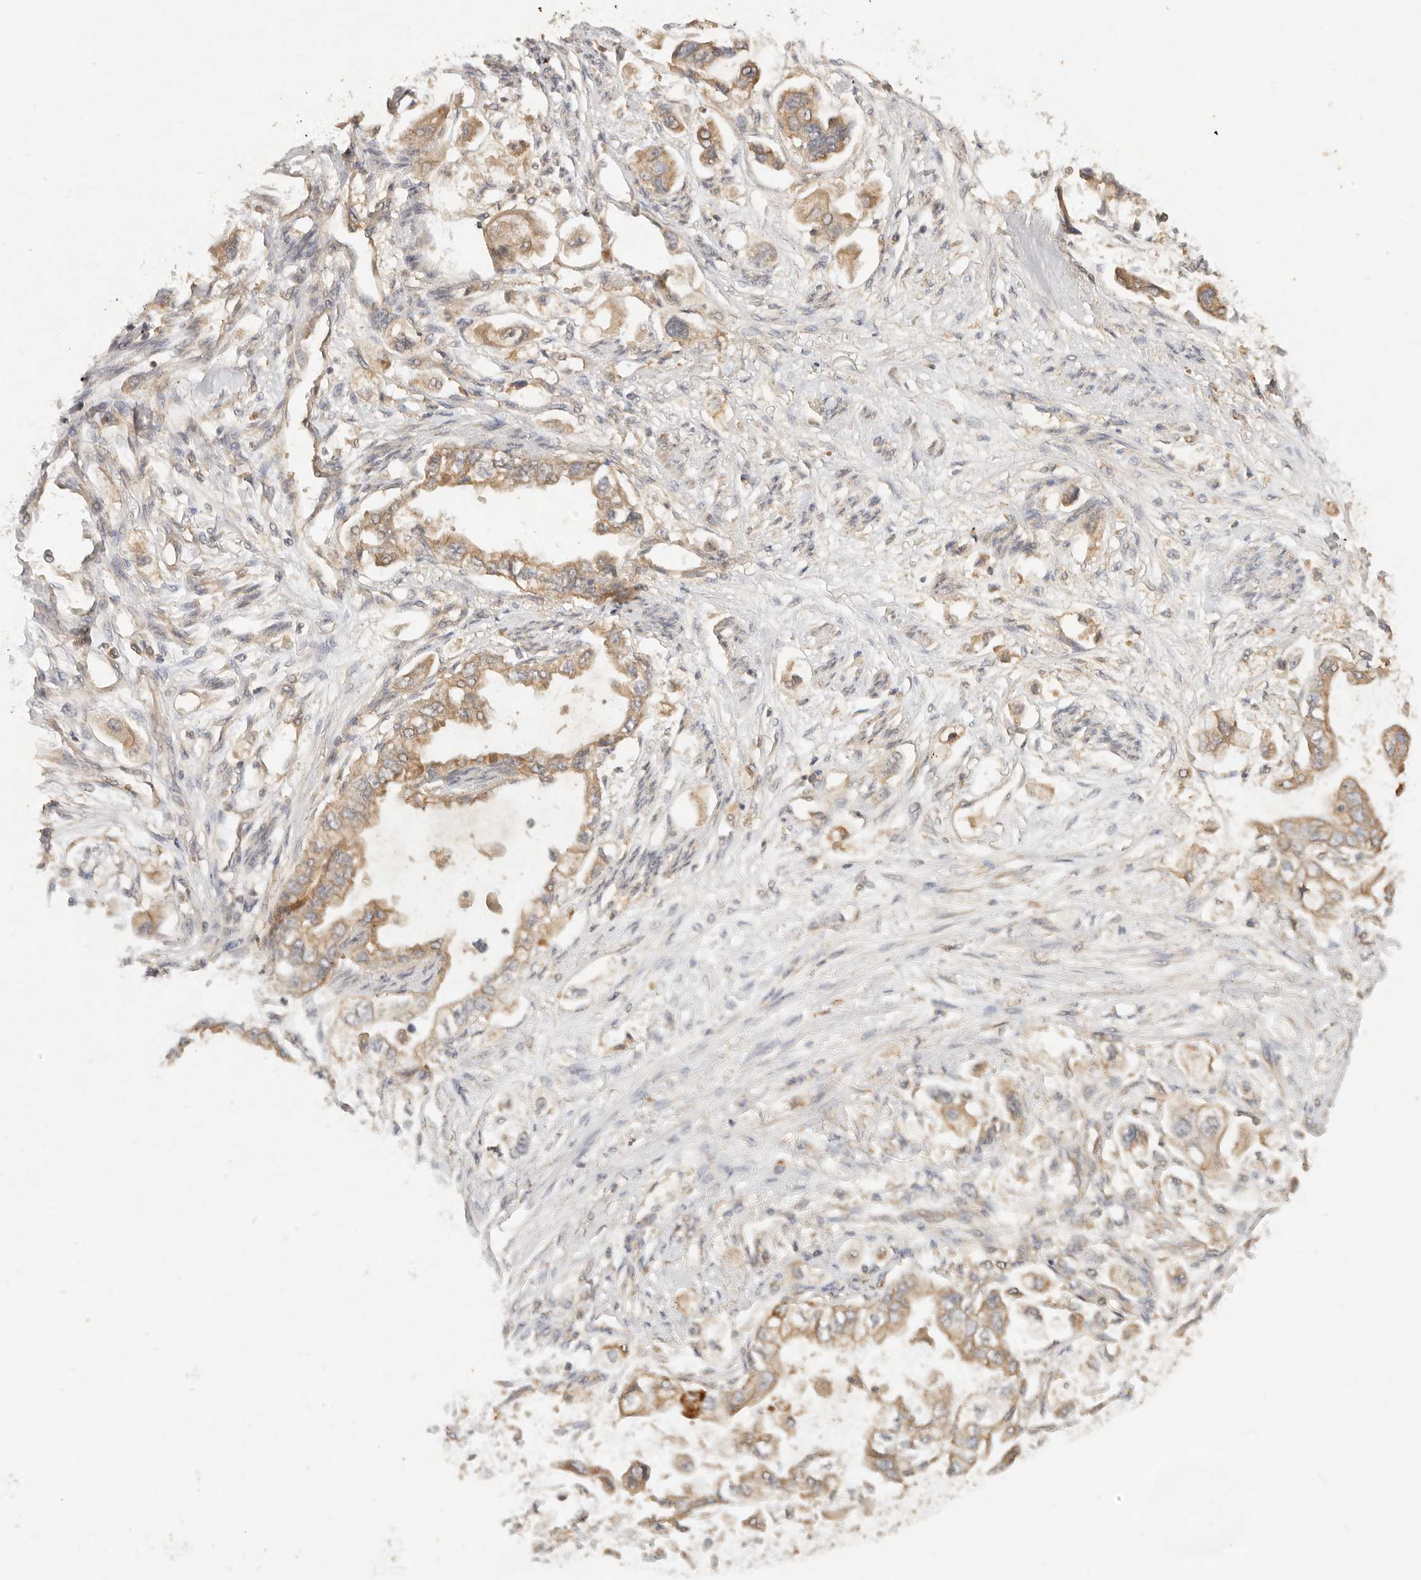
{"staining": {"intensity": "moderate", "quantity": ">75%", "location": "cytoplasmic/membranous"}, "tissue": "stomach cancer", "cell_type": "Tumor cells", "image_type": "cancer", "snomed": [{"axis": "morphology", "description": "Adenocarcinoma, NOS"}, {"axis": "topography", "description": "Stomach"}], "caption": "Protein expression analysis of human stomach adenocarcinoma reveals moderate cytoplasmic/membranous staining in approximately >75% of tumor cells.", "gene": "FREM2", "patient": {"sex": "male", "age": 62}}